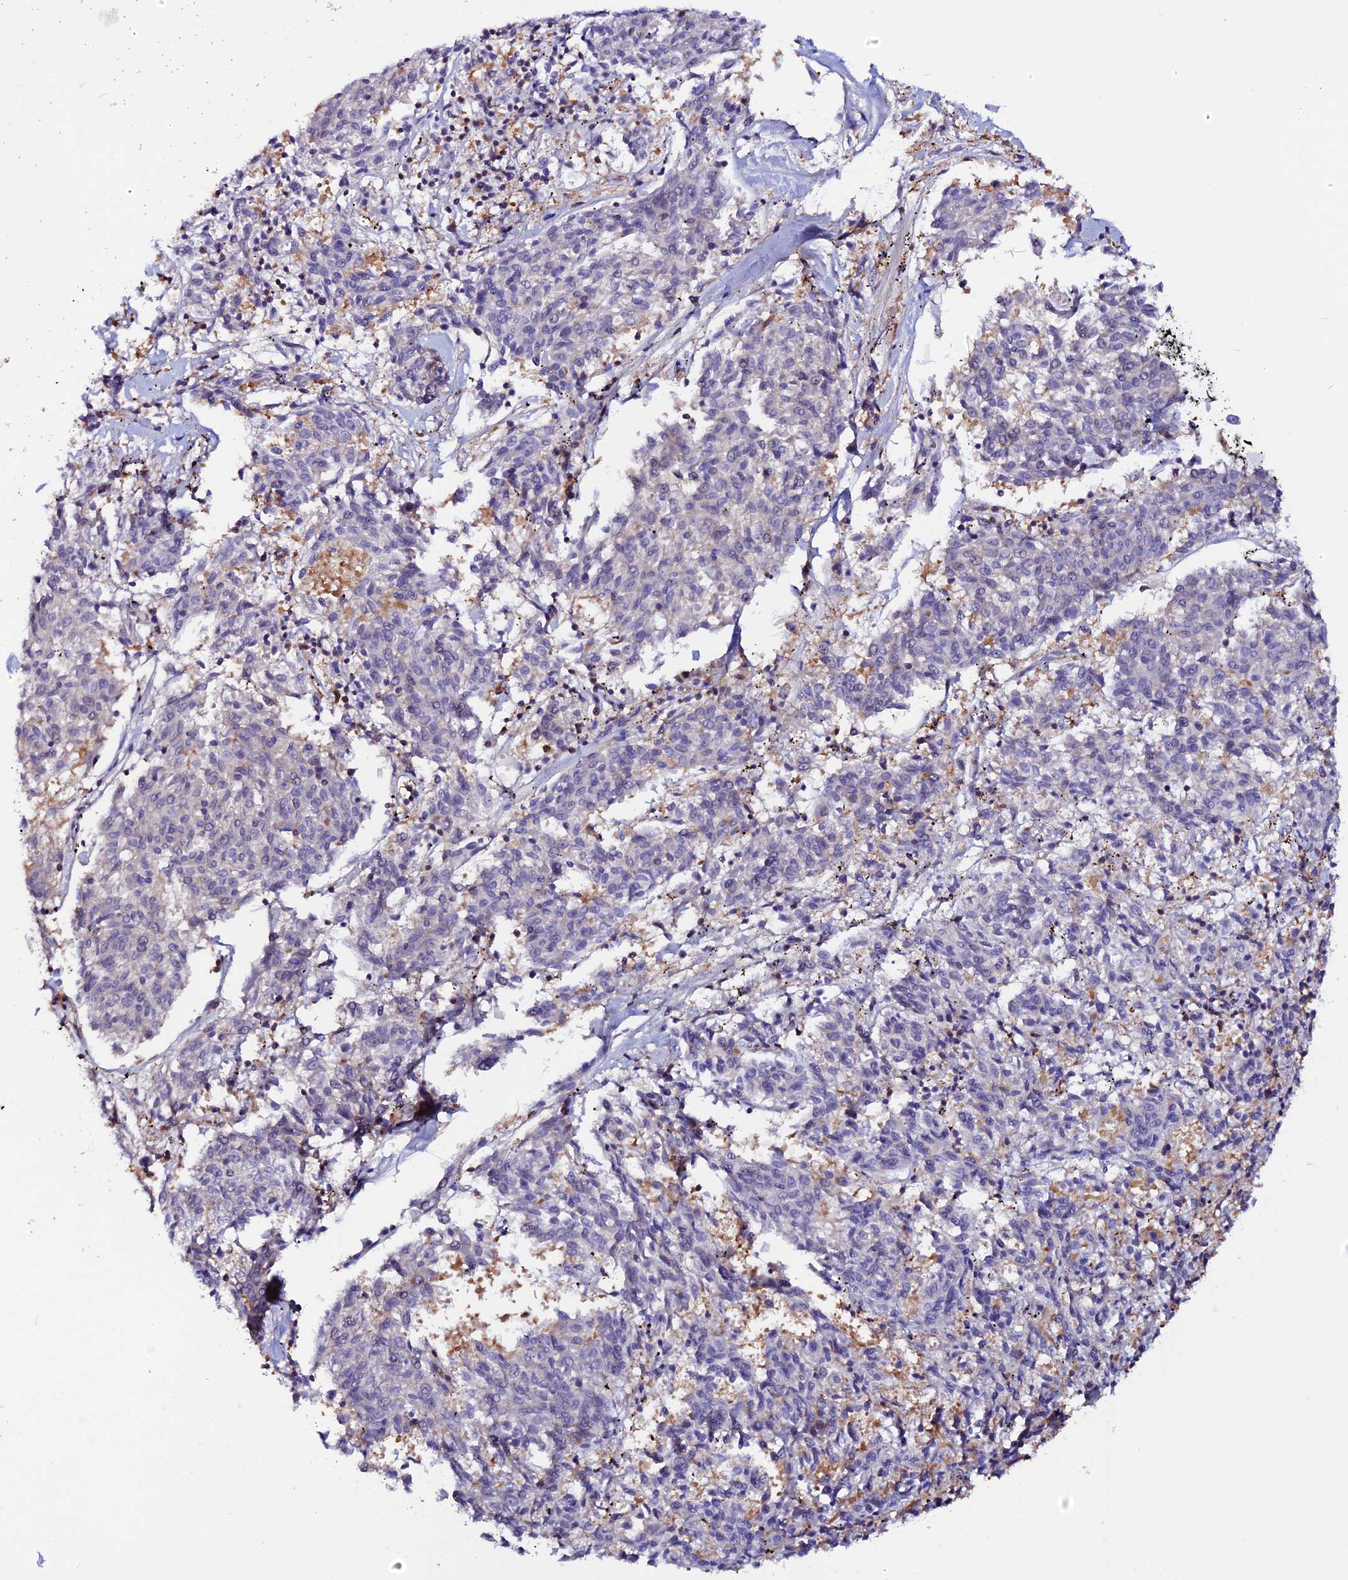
{"staining": {"intensity": "negative", "quantity": "none", "location": "none"}, "tissue": "melanoma", "cell_type": "Tumor cells", "image_type": "cancer", "snomed": [{"axis": "morphology", "description": "Malignant melanoma, NOS"}, {"axis": "topography", "description": "Skin"}], "caption": "Protein analysis of melanoma displays no significant staining in tumor cells.", "gene": "USP17L15", "patient": {"sex": "female", "age": 72}}